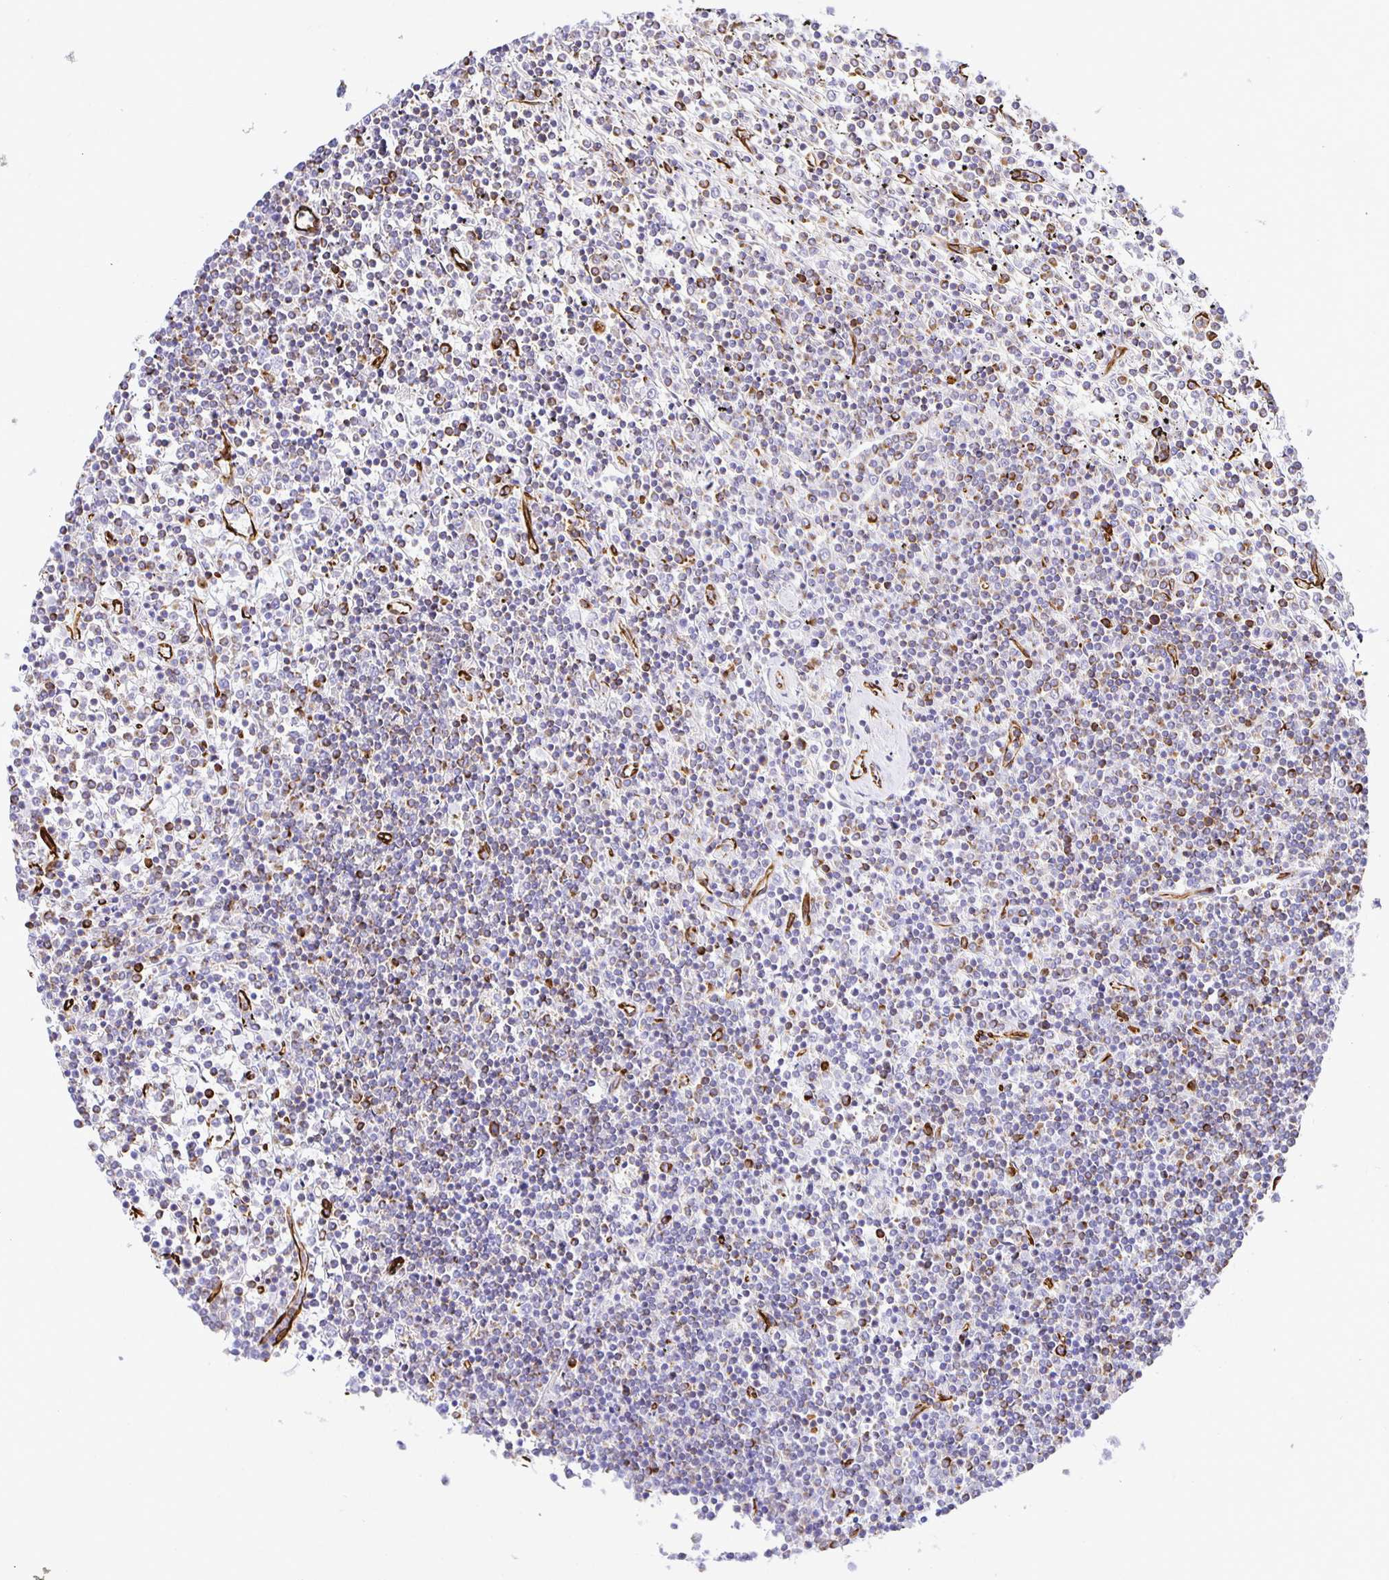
{"staining": {"intensity": "negative", "quantity": "none", "location": "none"}, "tissue": "lymphoma", "cell_type": "Tumor cells", "image_type": "cancer", "snomed": [{"axis": "morphology", "description": "Malignant lymphoma, non-Hodgkin's type, Low grade"}, {"axis": "topography", "description": "Spleen"}], "caption": "Immunohistochemistry (IHC) of lymphoma displays no expression in tumor cells.", "gene": "PLAAT2", "patient": {"sex": "female", "age": 19}}